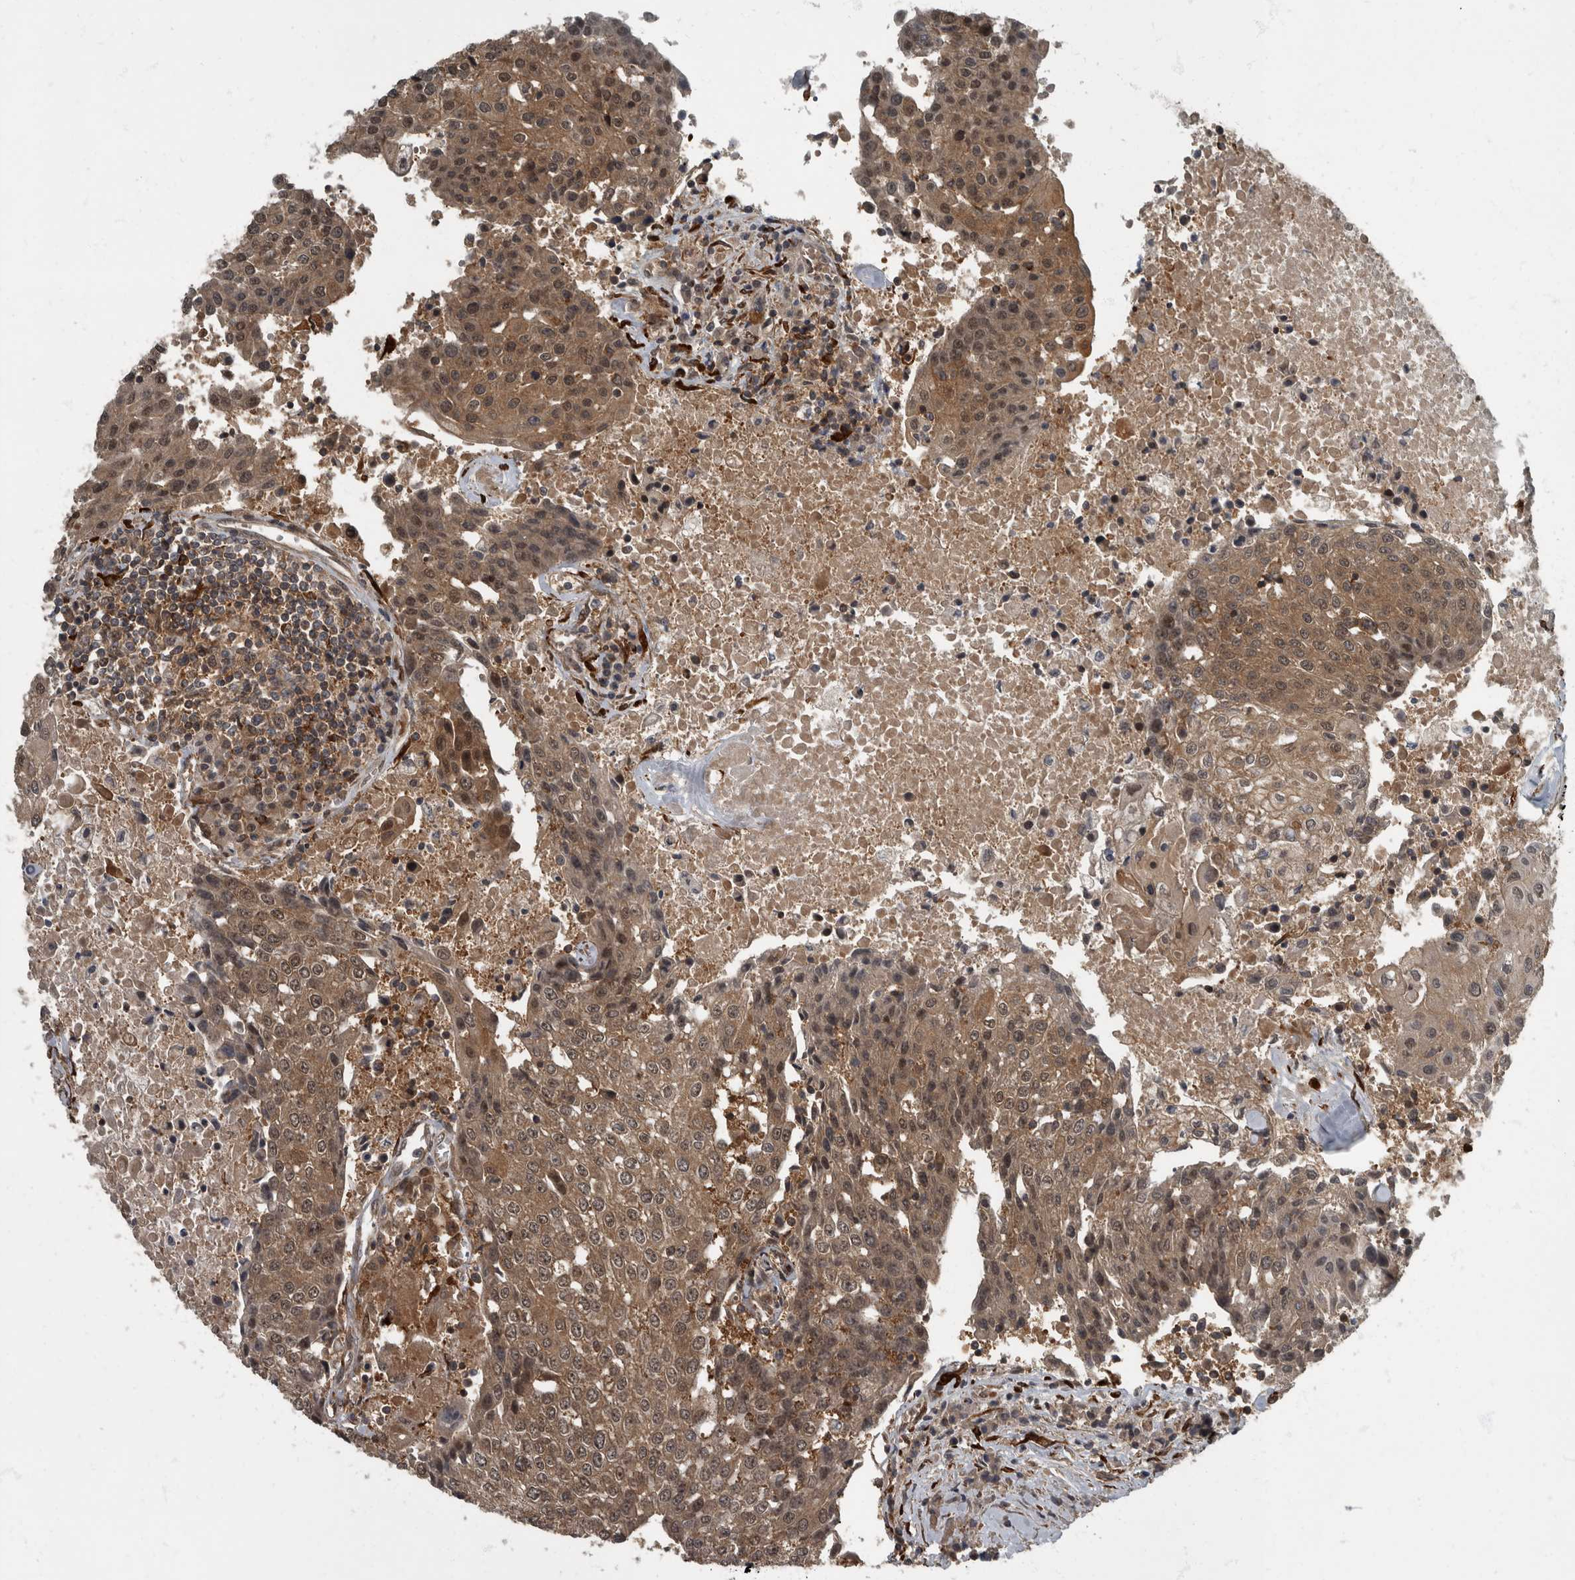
{"staining": {"intensity": "moderate", "quantity": ">75%", "location": "cytoplasmic/membranous,nuclear"}, "tissue": "urothelial cancer", "cell_type": "Tumor cells", "image_type": "cancer", "snomed": [{"axis": "morphology", "description": "Urothelial carcinoma, High grade"}, {"axis": "topography", "description": "Urinary bladder"}], "caption": "High-magnification brightfield microscopy of urothelial carcinoma (high-grade) stained with DAB (3,3'-diaminobenzidine) (brown) and counterstained with hematoxylin (blue). tumor cells exhibit moderate cytoplasmic/membranous and nuclear staining is seen in about>75% of cells. (brown staining indicates protein expression, while blue staining denotes nuclei).", "gene": "RABGGTB", "patient": {"sex": "female", "age": 85}}